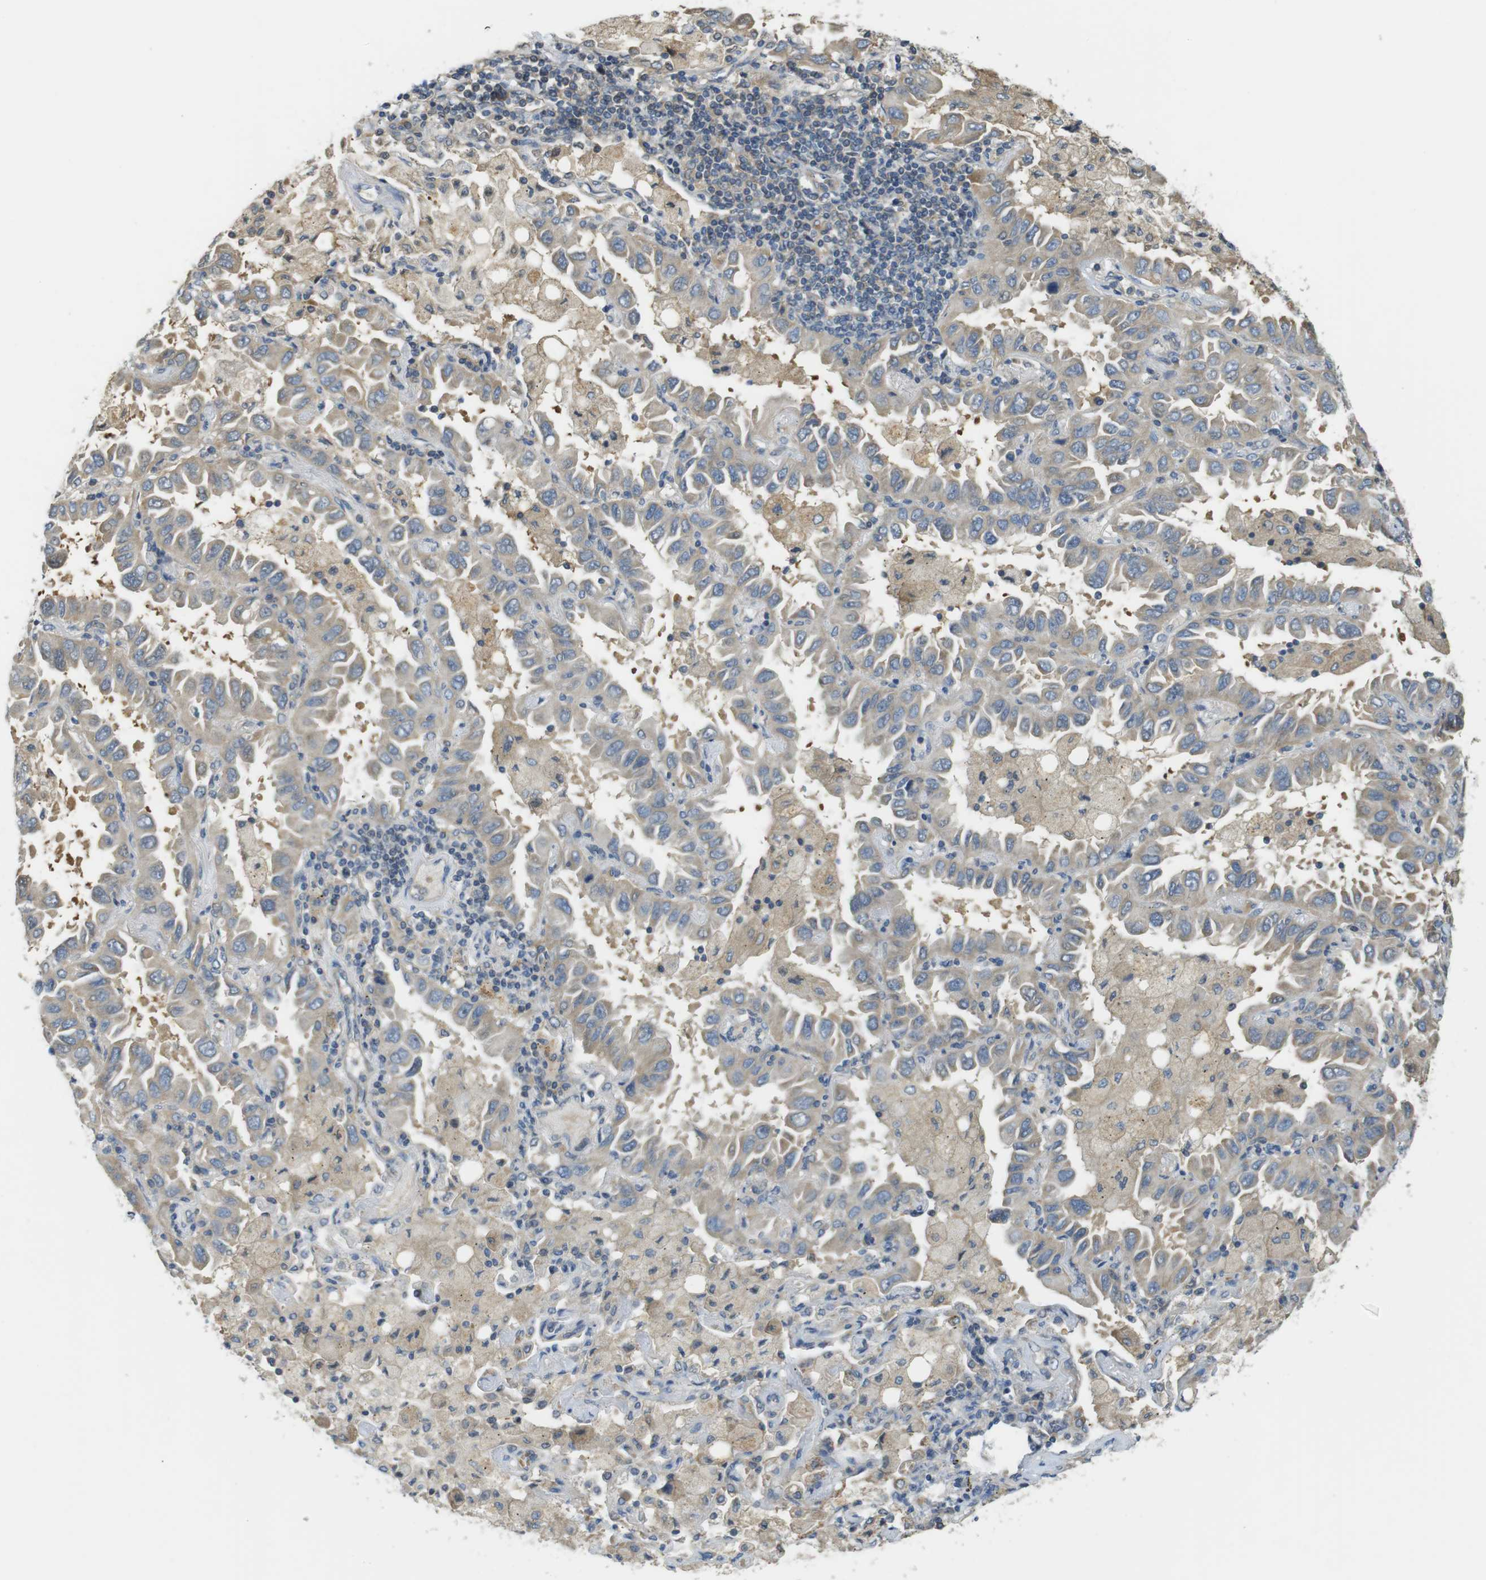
{"staining": {"intensity": "weak", "quantity": "25%-75%", "location": "cytoplasmic/membranous"}, "tissue": "lung cancer", "cell_type": "Tumor cells", "image_type": "cancer", "snomed": [{"axis": "morphology", "description": "Adenocarcinoma, NOS"}, {"axis": "topography", "description": "Lung"}], "caption": "An immunohistochemistry (IHC) image of tumor tissue is shown. Protein staining in brown labels weak cytoplasmic/membranous positivity in lung adenocarcinoma within tumor cells.", "gene": "ABHD15", "patient": {"sex": "male", "age": 64}}